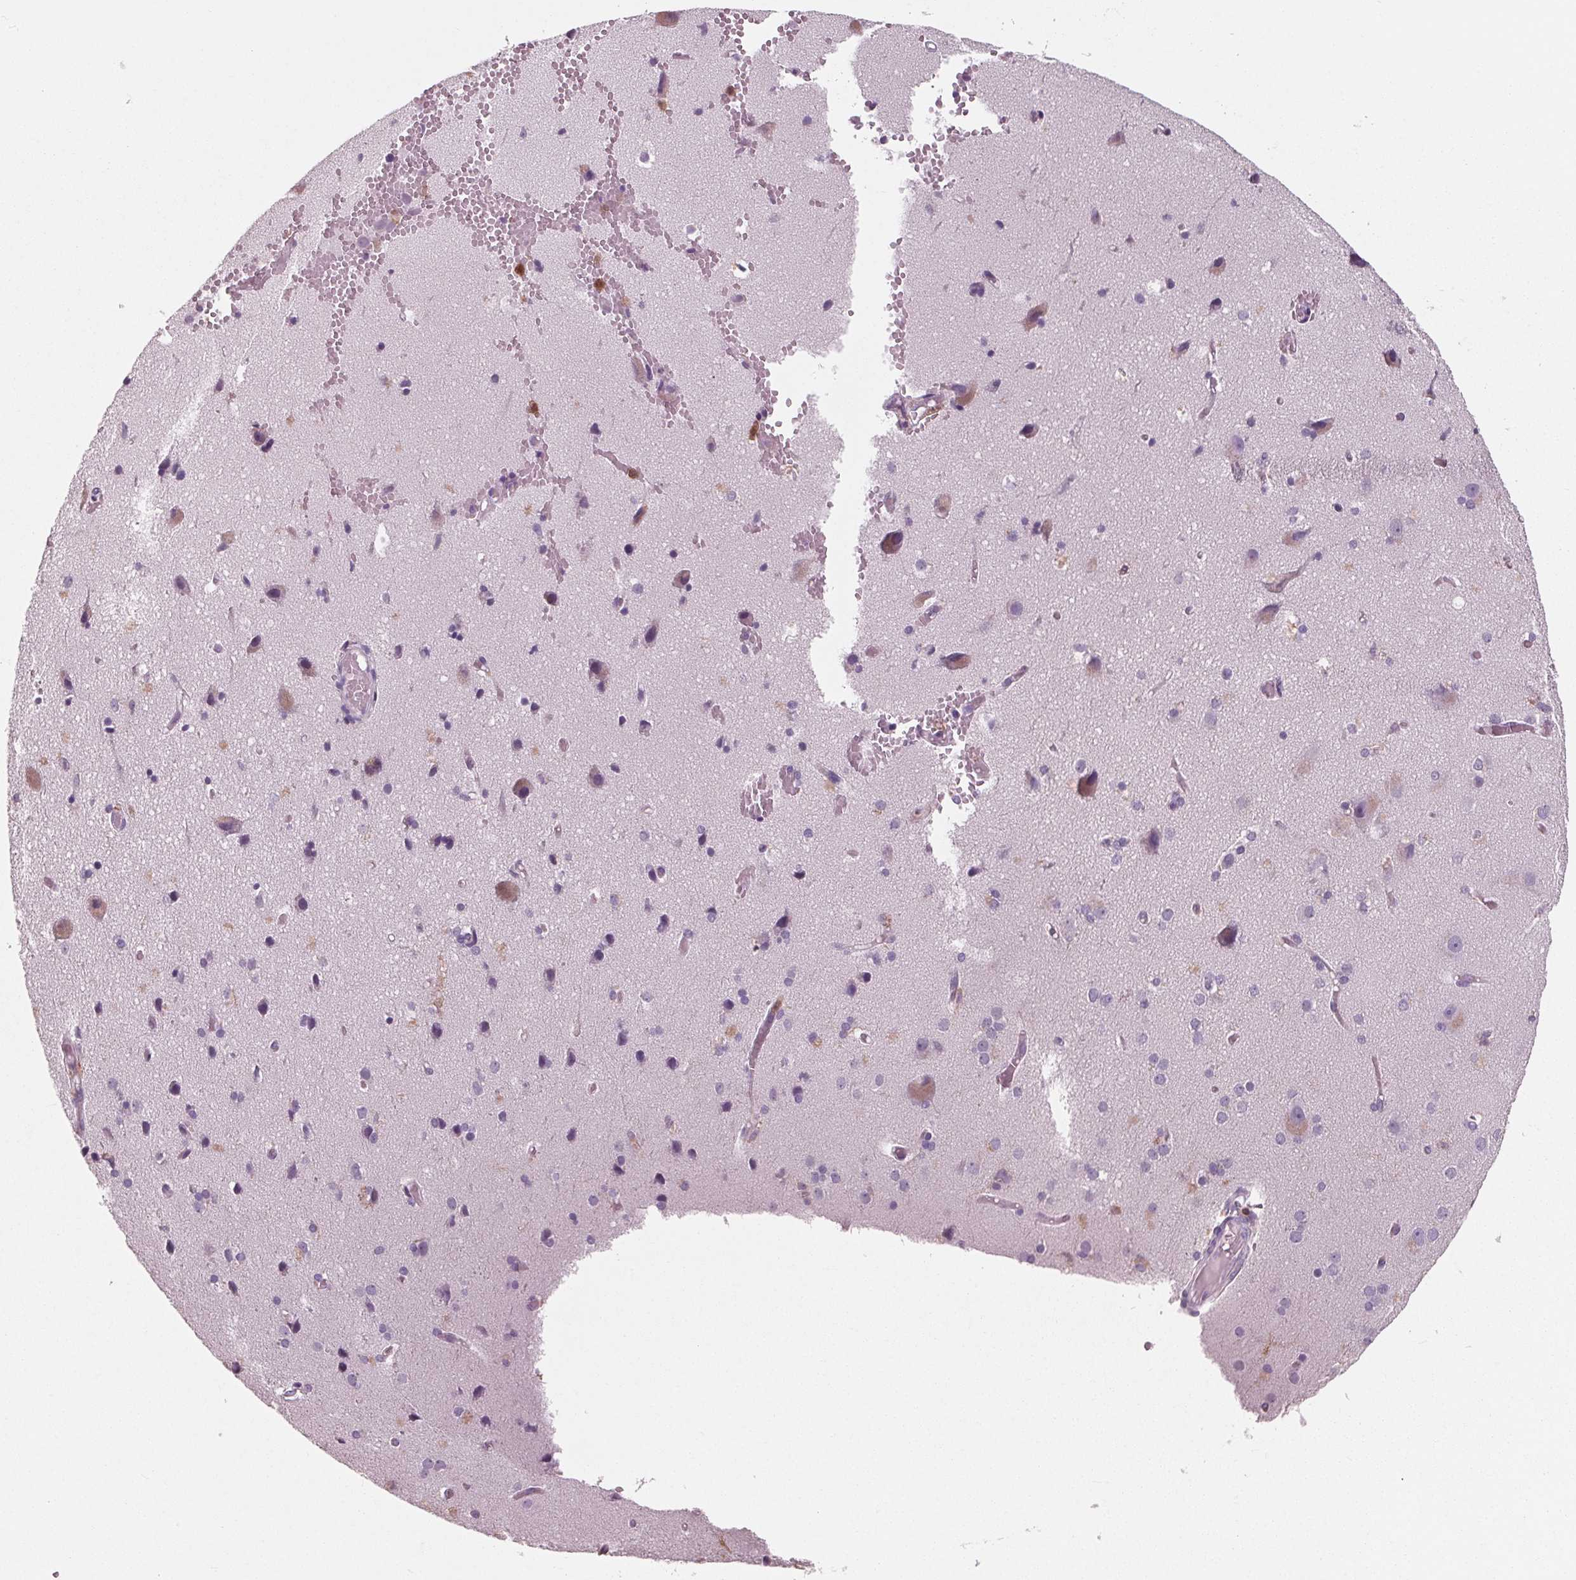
{"staining": {"intensity": "negative", "quantity": "none", "location": "none"}, "tissue": "cerebral cortex", "cell_type": "Endothelial cells", "image_type": "normal", "snomed": [{"axis": "morphology", "description": "Normal tissue, NOS"}, {"axis": "morphology", "description": "Glioma, malignant, High grade"}, {"axis": "topography", "description": "Cerebral cortex"}], "caption": "Endothelial cells show no significant protein staining in normal cerebral cortex. (DAB (3,3'-diaminobenzidine) IHC, high magnification).", "gene": "ARHGAP25", "patient": {"sex": "male", "age": 71}}